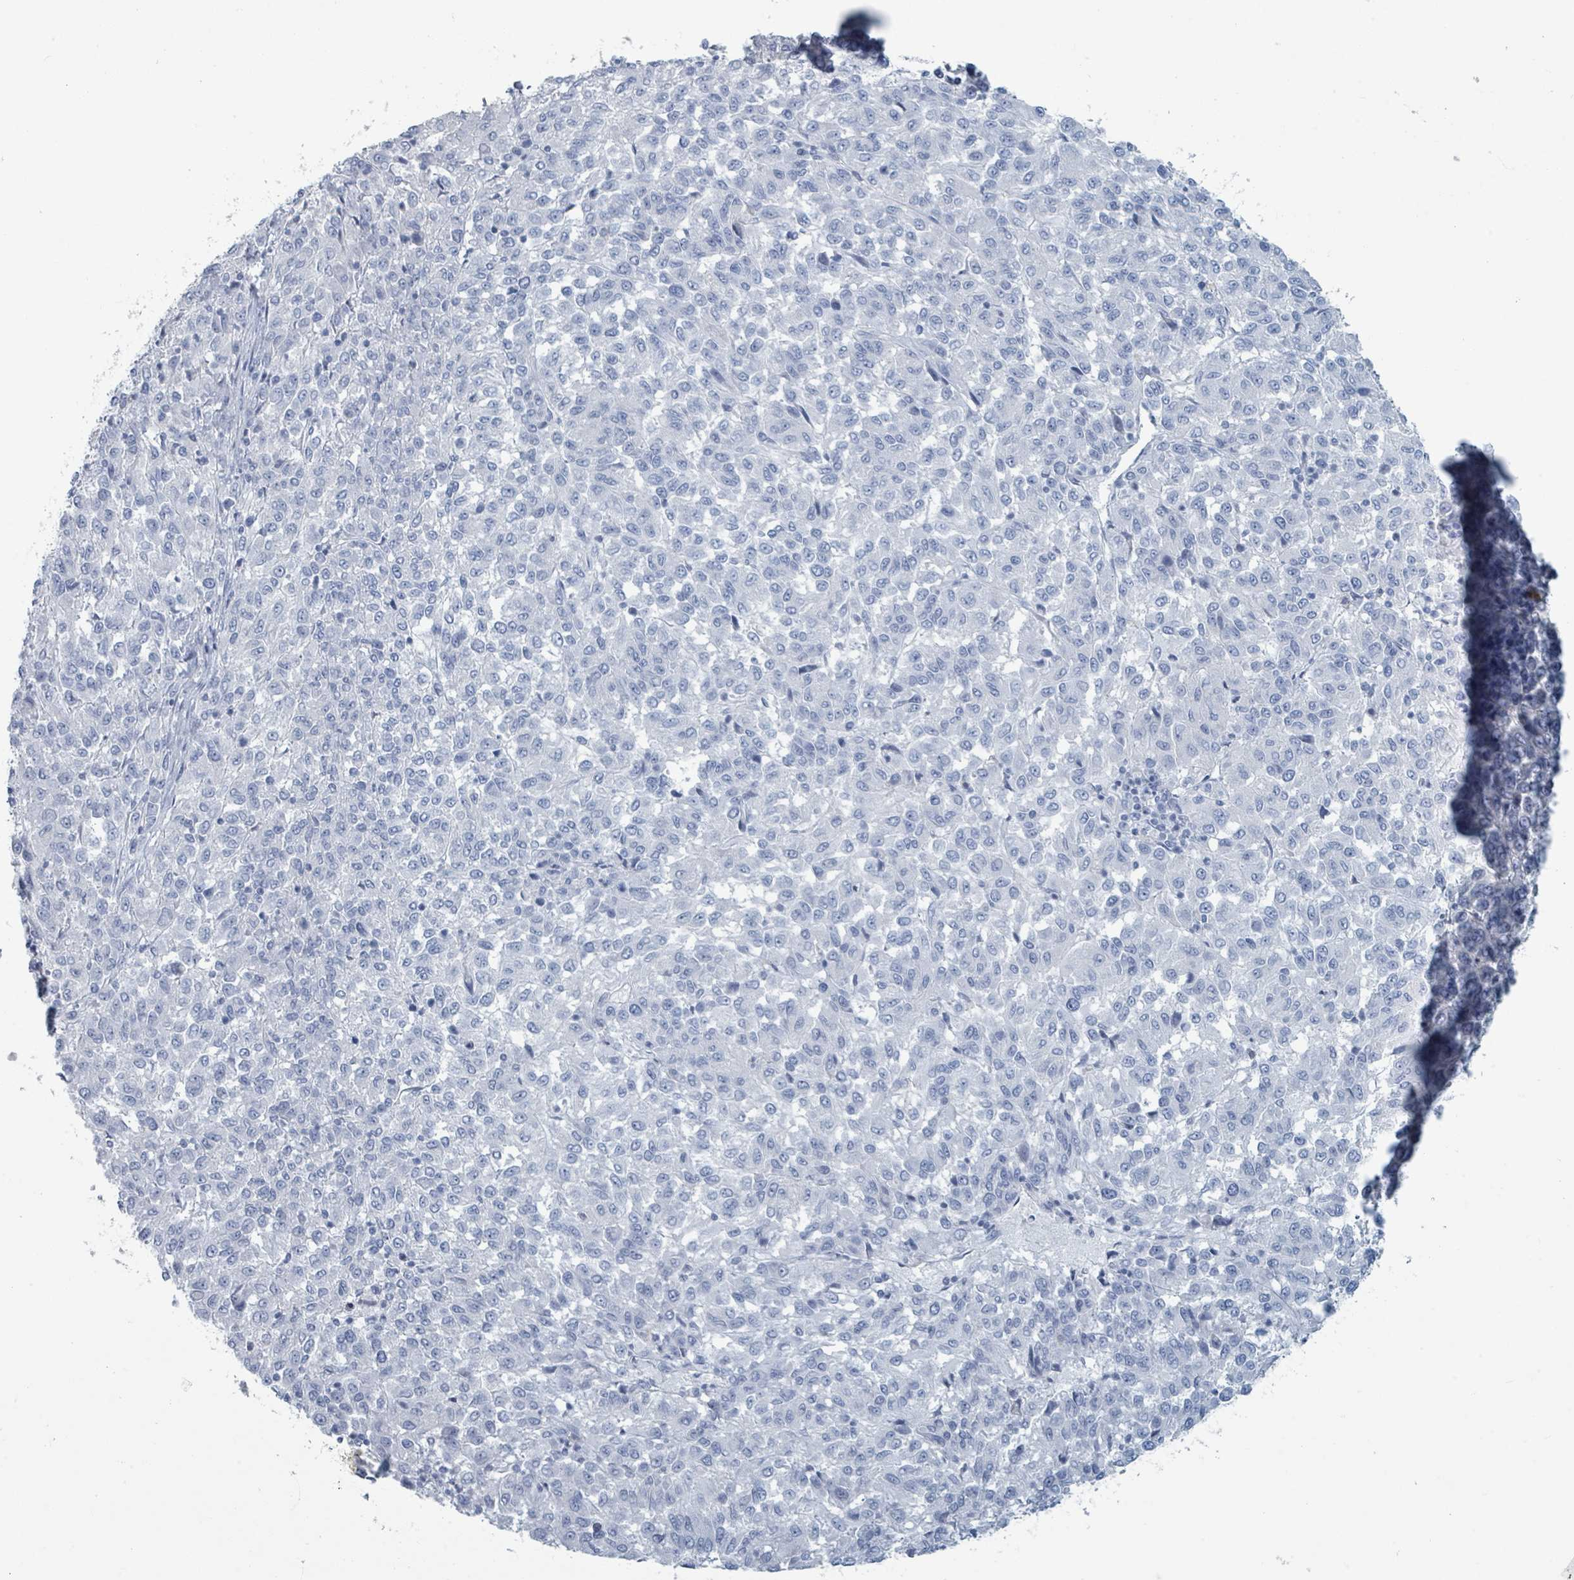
{"staining": {"intensity": "negative", "quantity": "none", "location": "none"}, "tissue": "melanoma", "cell_type": "Tumor cells", "image_type": "cancer", "snomed": [{"axis": "morphology", "description": "Malignant melanoma, Metastatic site"}, {"axis": "topography", "description": "Lung"}], "caption": "Immunohistochemical staining of malignant melanoma (metastatic site) displays no significant expression in tumor cells. (Stains: DAB immunohistochemistry with hematoxylin counter stain, Microscopy: brightfield microscopy at high magnification).", "gene": "HEATR5A", "patient": {"sex": "male", "age": 64}}